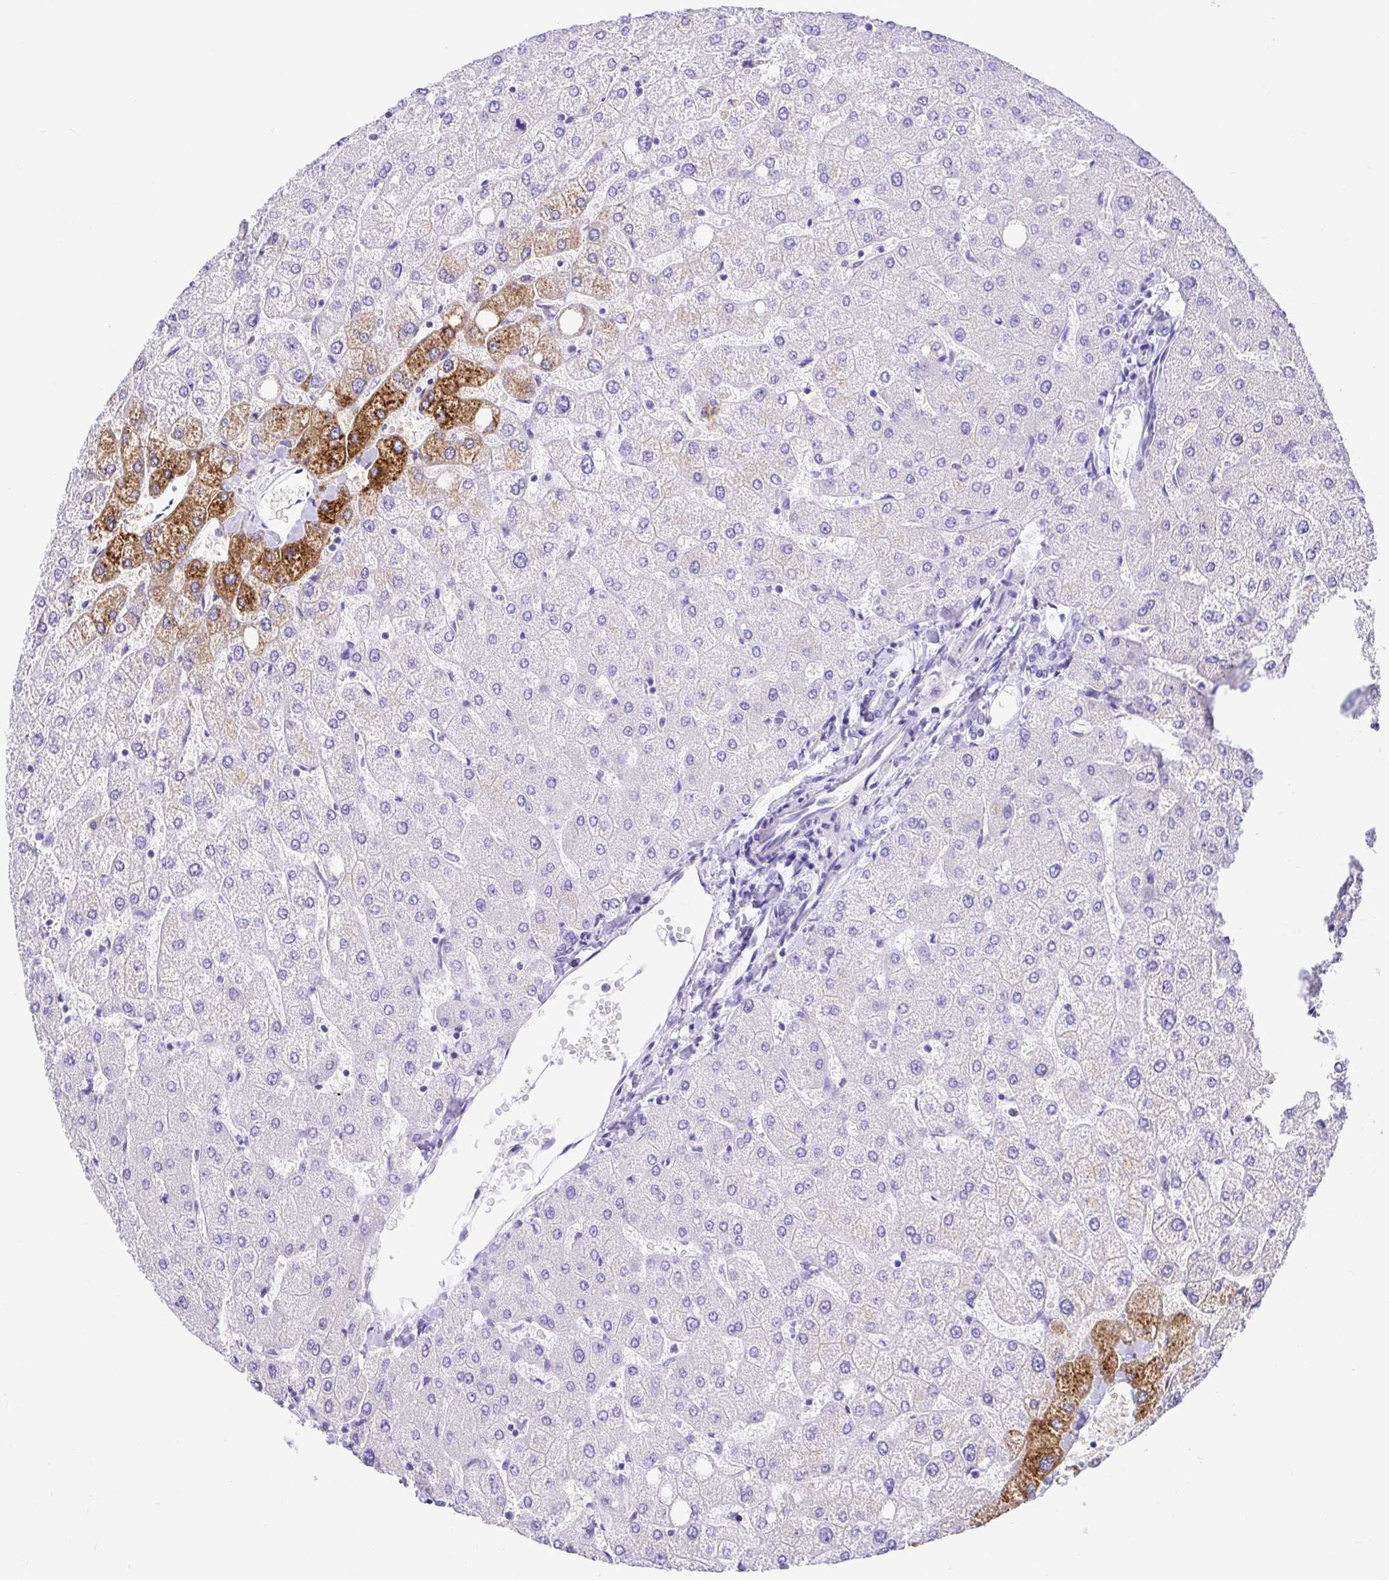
{"staining": {"intensity": "negative", "quantity": "none", "location": "none"}, "tissue": "liver", "cell_type": "Cholangiocytes", "image_type": "normal", "snomed": [{"axis": "morphology", "description": "Normal tissue, NOS"}, {"axis": "topography", "description": "Liver"}], "caption": "A high-resolution histopathology image shows immunohistochemistry (IHC) staining of benign liver, which shows no significant expression in cholangiocytes. Nuclei are stained in blue.", "gene": "BACE2", "patient": {"sex": "female", "age": 54}}